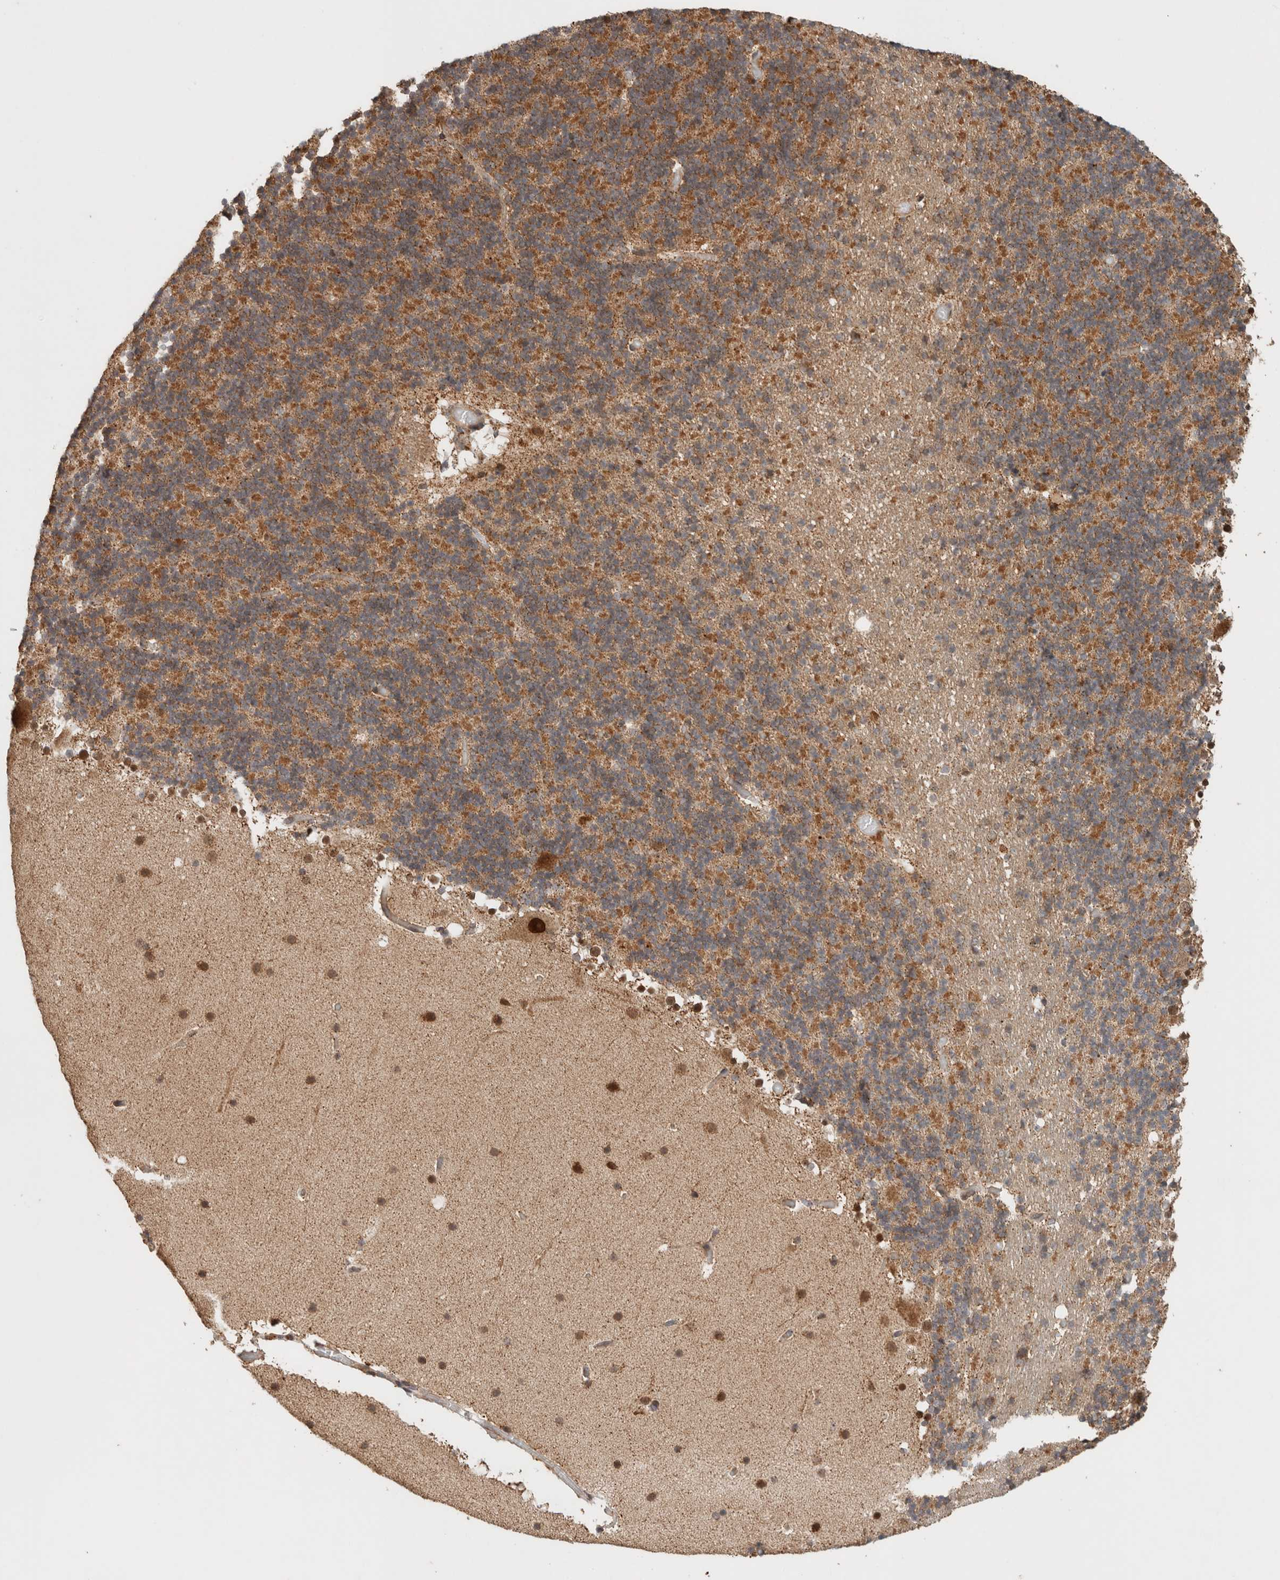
{"staining": {"intensity": "moderate", "quantity": "<25%", "location": "cytoplasmic/membranous"}, "tissue": "cerebellum", "cell_type": "Cells in granular layer", "image_type": "normal", "snomed": [{"axis": "morphology", "description": "Normal tissue, NOS"}, {"axis": "topography", "description": "Cerebellum"}], "caption": "A brown stain labels moderate cytoplasmic/membranous positivity of a protein in cells in granular layer of normal cerebellum. The staining was performed using DAB to visualize the protein expression in brown, while the nuclei were stained in blue with hematoxylin (Magnification: 20x).", "gene": "EIF2B3", "patient": {"sex": "male", "age": 57}}